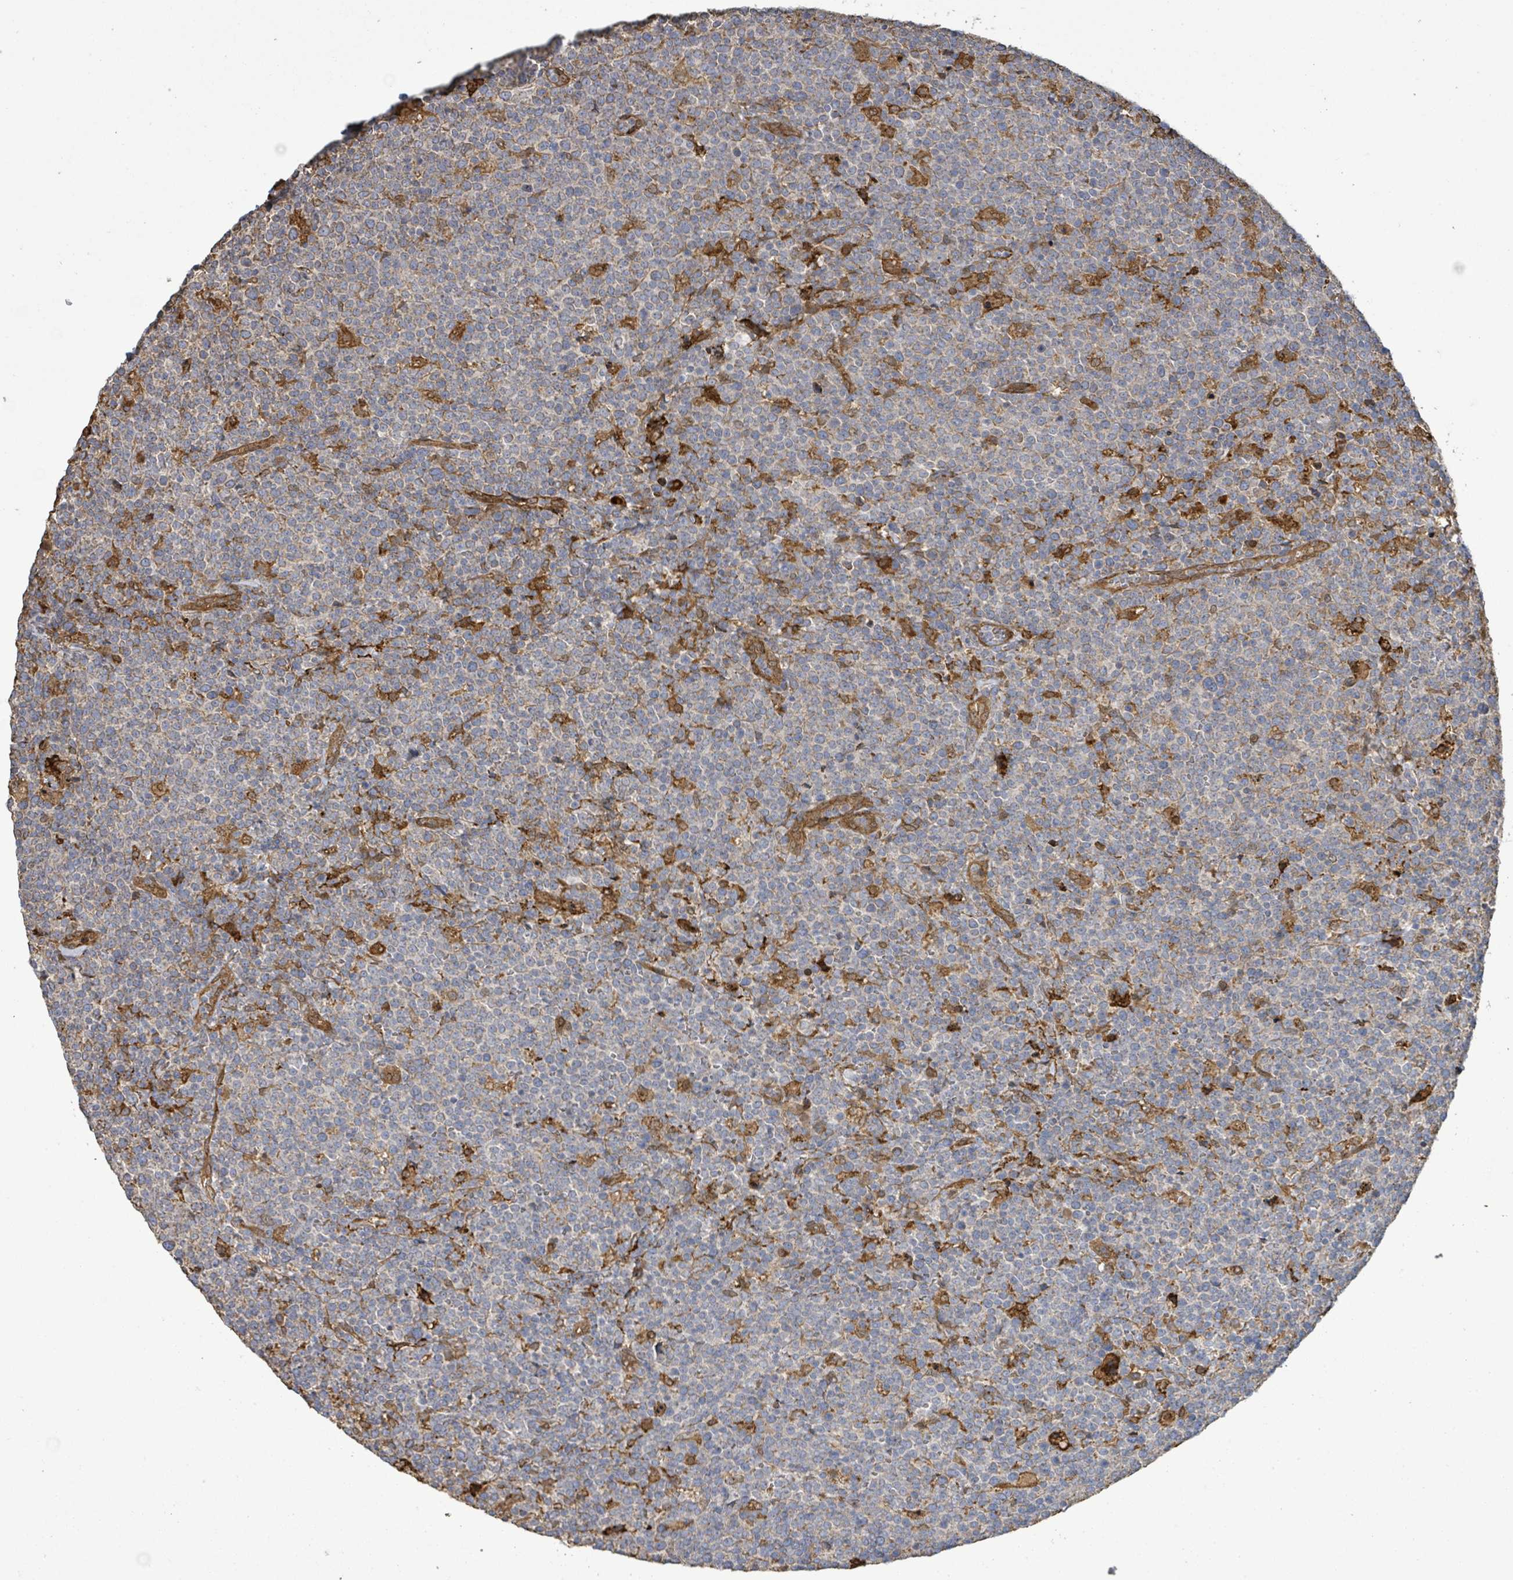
{"staining": {"intensity": "negative", "quantity": "none", "location": "none"}, "tissue": "lymphoma", "cell_type": "Tumor cells", "image_type": "cancer", "snomed": [{"axis": "morphology", "description": "Malignant lymphoma, non-Hodgkin's type, High grade"}, {"axis": "topography", "description": "Lymph node"}], "caption": "A high-resolution image shows IHC staining of lymphoma, which reveals no significant positivity in tumor cells.", "gene": "ARPIN", "patient": {"sex": "male", "age": 61}}